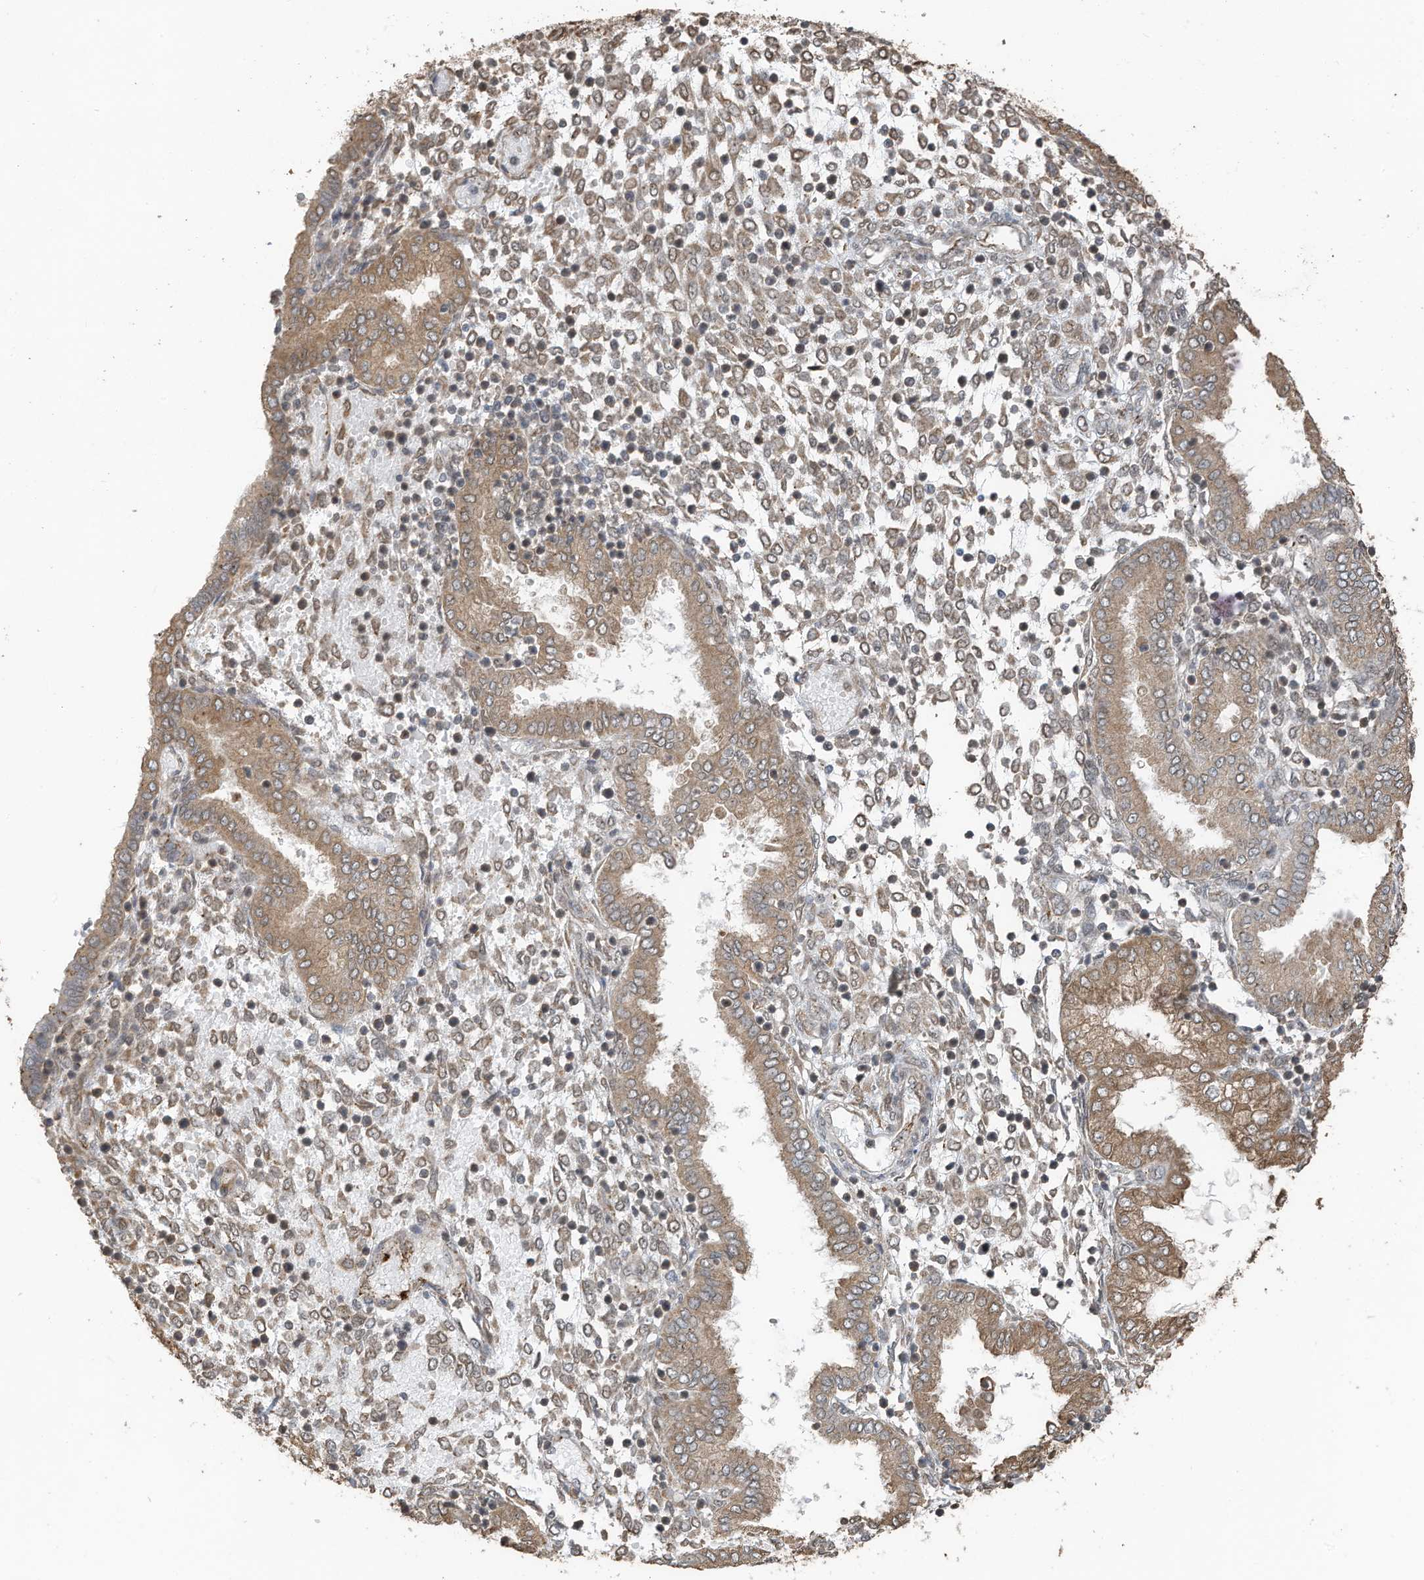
{"staining": {"intensity": "weak", "quantity": ">75%", "location": "cytoplasmic/membranous"}, "tissue": "endometrium", "cell_type": "Cells in endometrial stroma", "image_type": "normal", "snomed": [{"axis": "morphology", "description": "Normal tissue, NOS"}, {"axis": "topography", "description": "Endometrium"}], "caption": "DAB (3,3'-diaminobenzidine) immunohistochemical staining of benign human endometrium displays weak cytoplasmic/membranous protein expression in approximately >75% of cells in endometrial stroma.", "gene": "ERLEC1", "patient": {"sex": "female", "age": 53}}